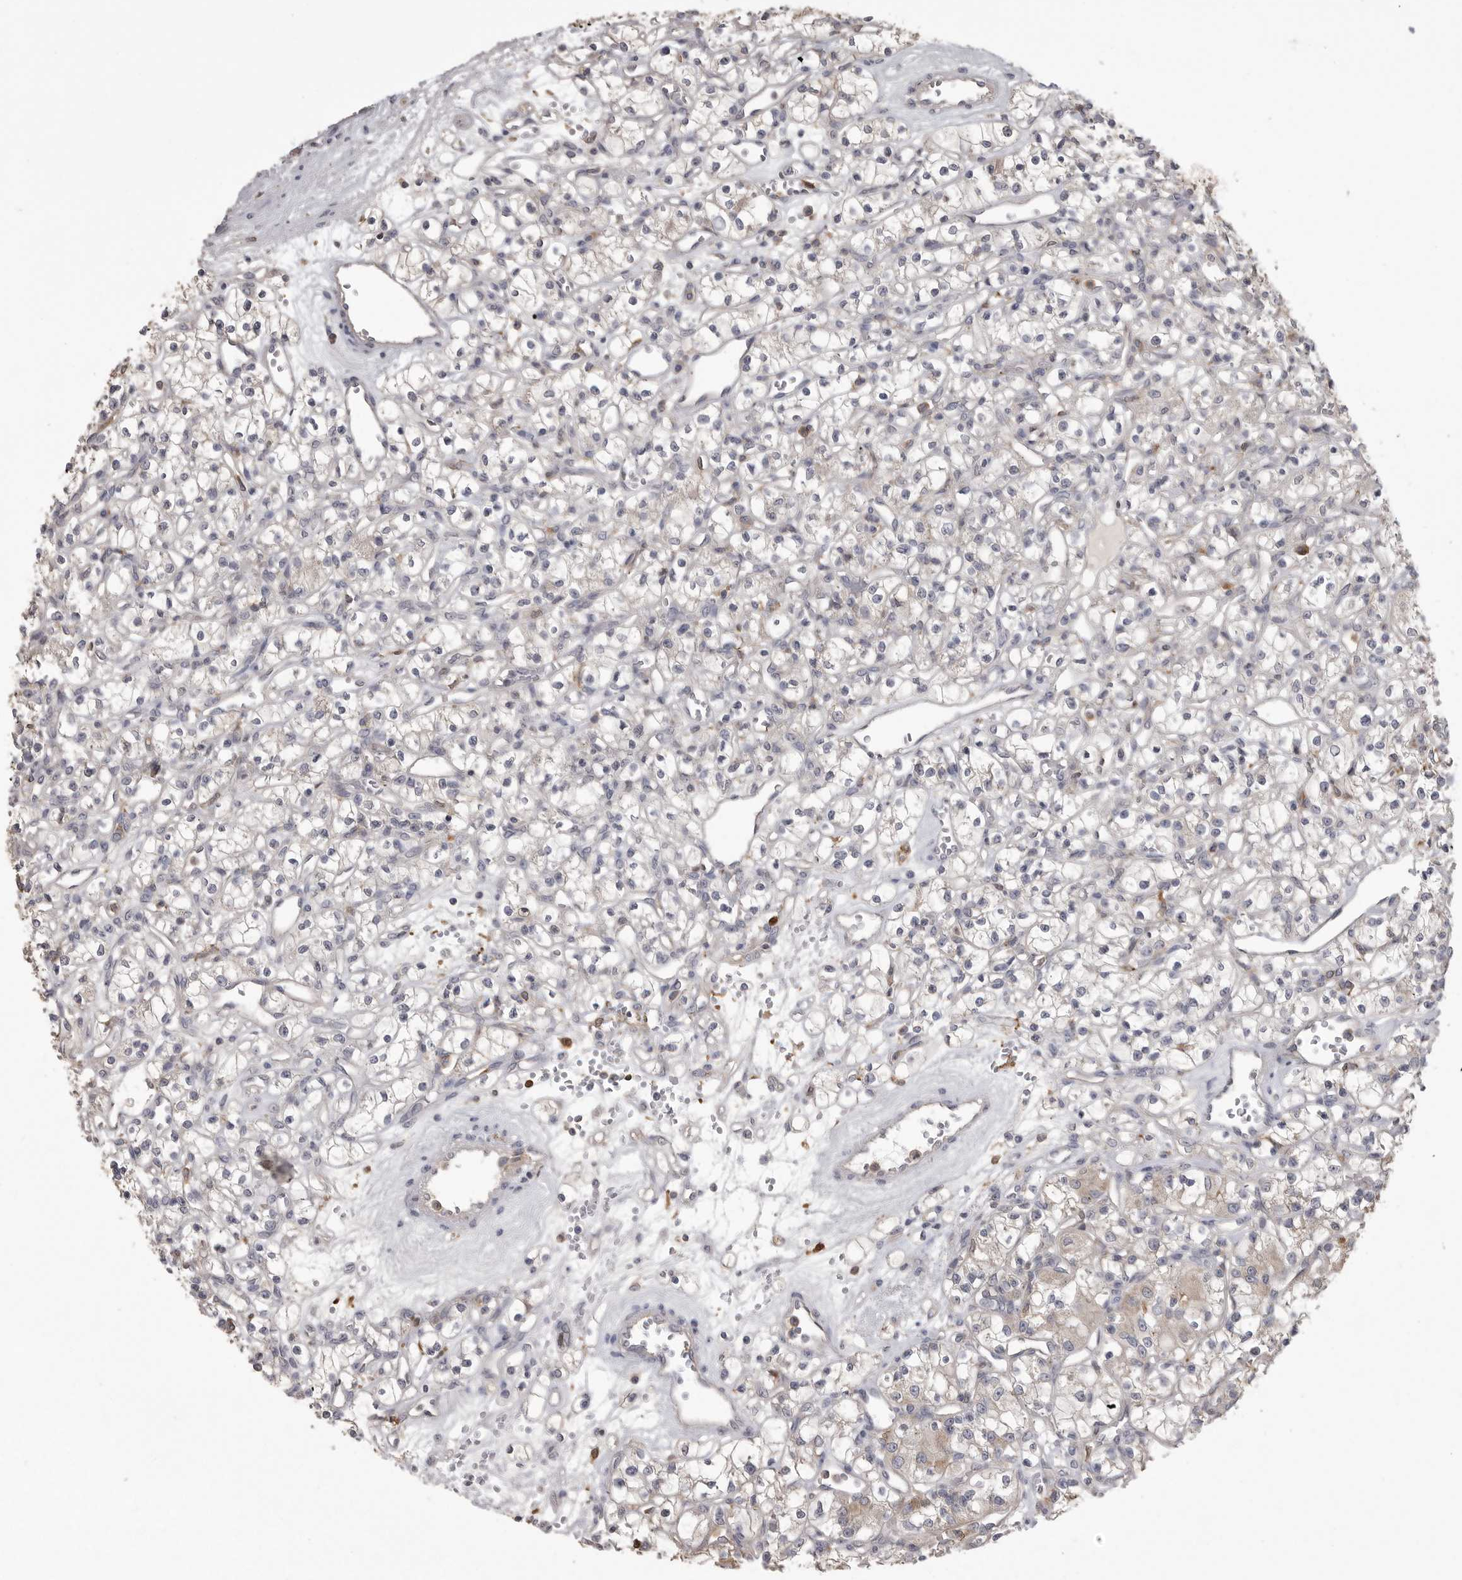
{"staining": {"intensity": "moderate", "quantity": "<25%", "location": "cytoplasmic/membranous"}, "tissue": "renal cancer", "cell_type": "Tumor cells", "image_type": "cancer", "snomed": [{"axis": "morphology", "description": "Adenocarcinoma, NOS"}, {"axis": "topography", "description": "Kidney"}], "caption": "Human renal cancer stained with a protein marker exhibits moderate staining in tumor cells.", "gene": "CMTM6", "patient": {"sex": "female", "age": 59}}